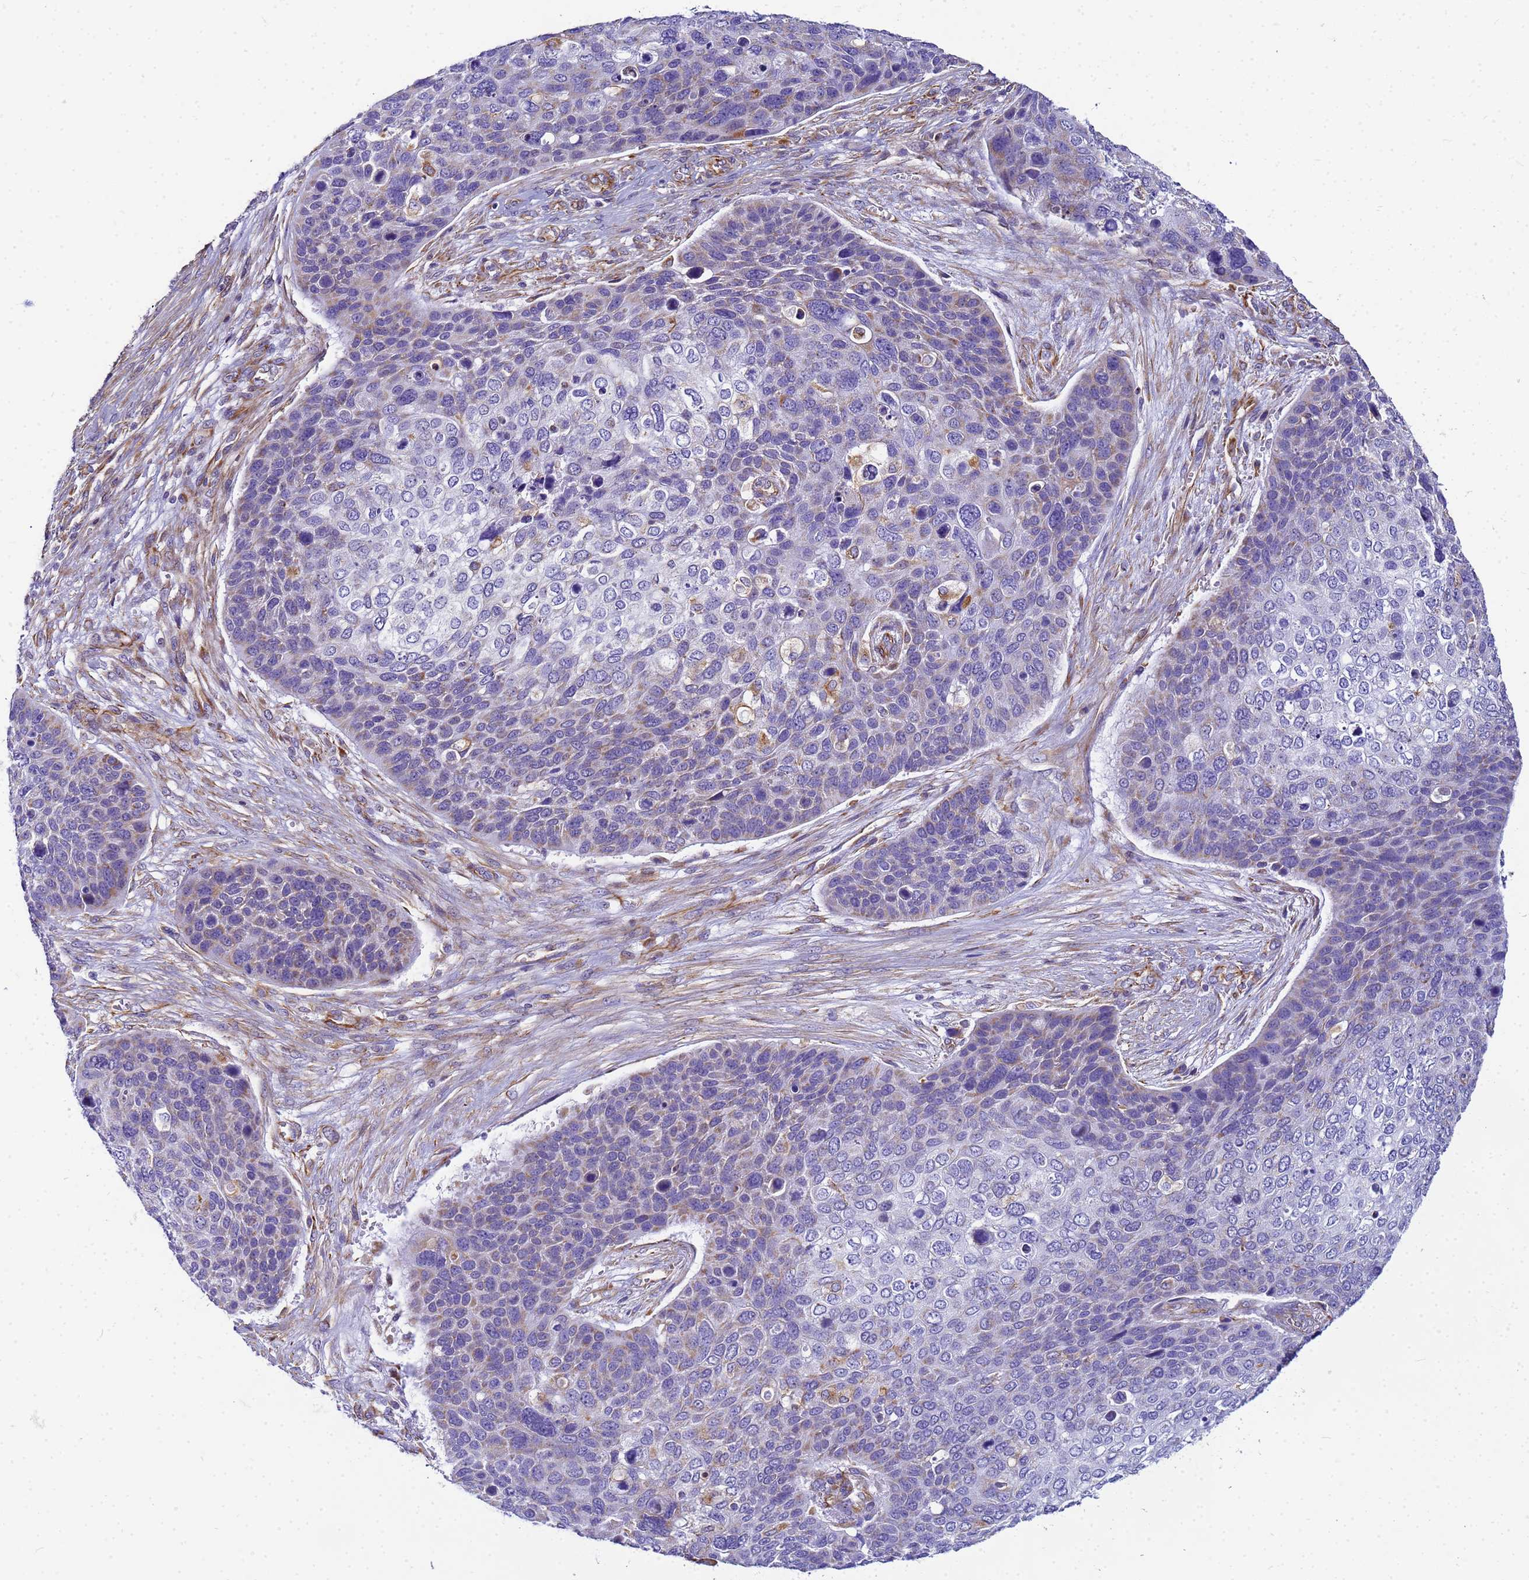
{"staining": {"intensity": "moderate", "quantity": "25%-75%", "location": "cytoplasmic/membranous"}, "tissue": "skin cancer", "cell_type": "Tumor cells", "image_type": "cancer", "snomed": [{"axis": "morphology", "description": "Basal cell carcinoma"}, {"axis": "topography", "description": "Skin"}], "caption": "Basal cell carcinoma (skin) was stained to show a protein in brown. There is medium levels of moderate cytoplasmic/membranous expression in about 25%-75% of tumor cells.", "gene": "UBXN2B", "patient": {"sex": "female", "age": 74}}